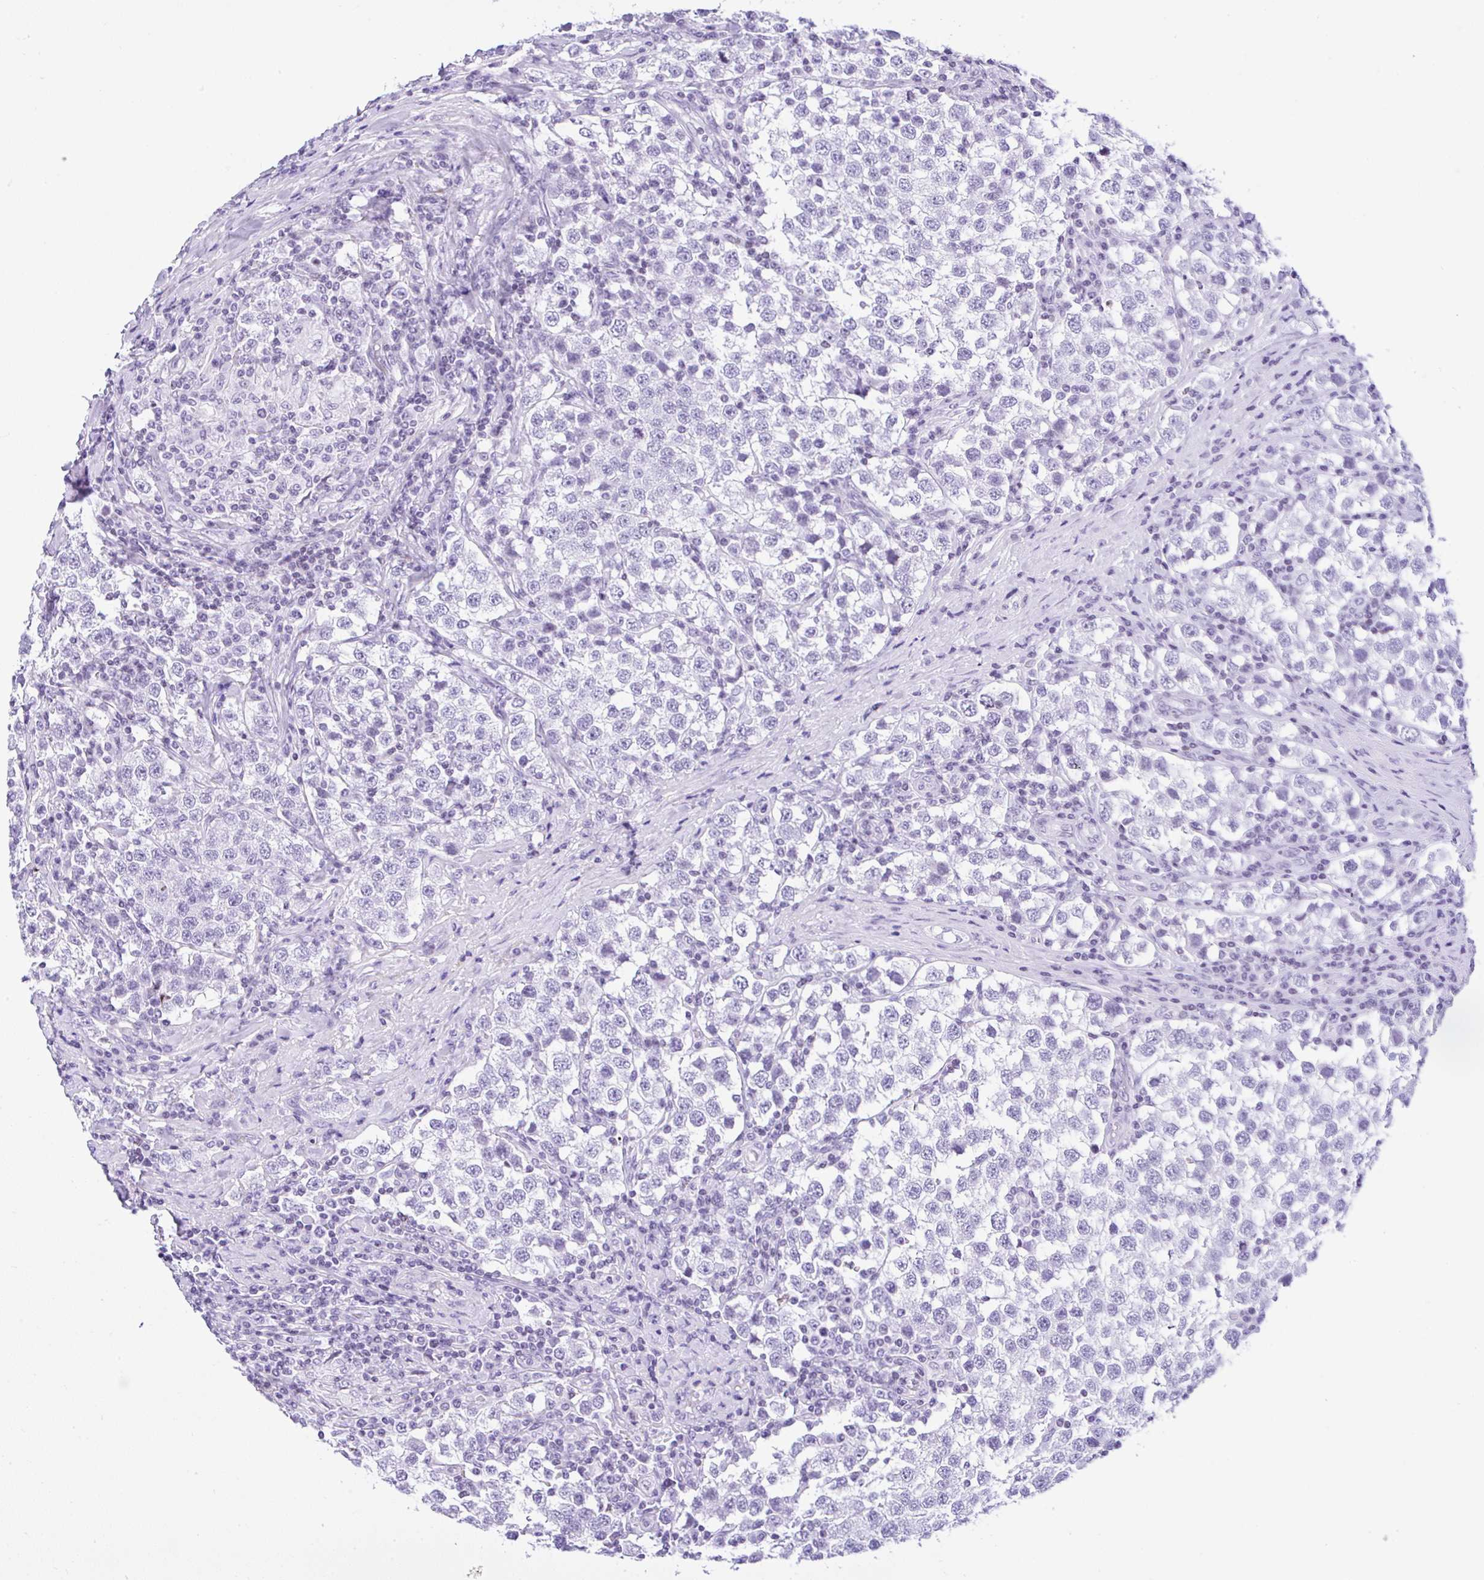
{"staining": {"intensity": "negative", "quantity": "none", "location": "none"}, "tissue": "testis cancer", "cell_type": "Tumor cells", "image_type": "cancer", "snomed": [{"axis": "morphology", "description": "Seminoma, NOS"}, {"axis": "topography", "description": "Testis"}], "caption": "High power microscopy histopathology image of an immunohistochemistry (IHC) micrograph of testis cancer, revealing no significant positivity in tumor cells.", "gene": "KRT27", "patient": {"sex": "male", "age": 34}}